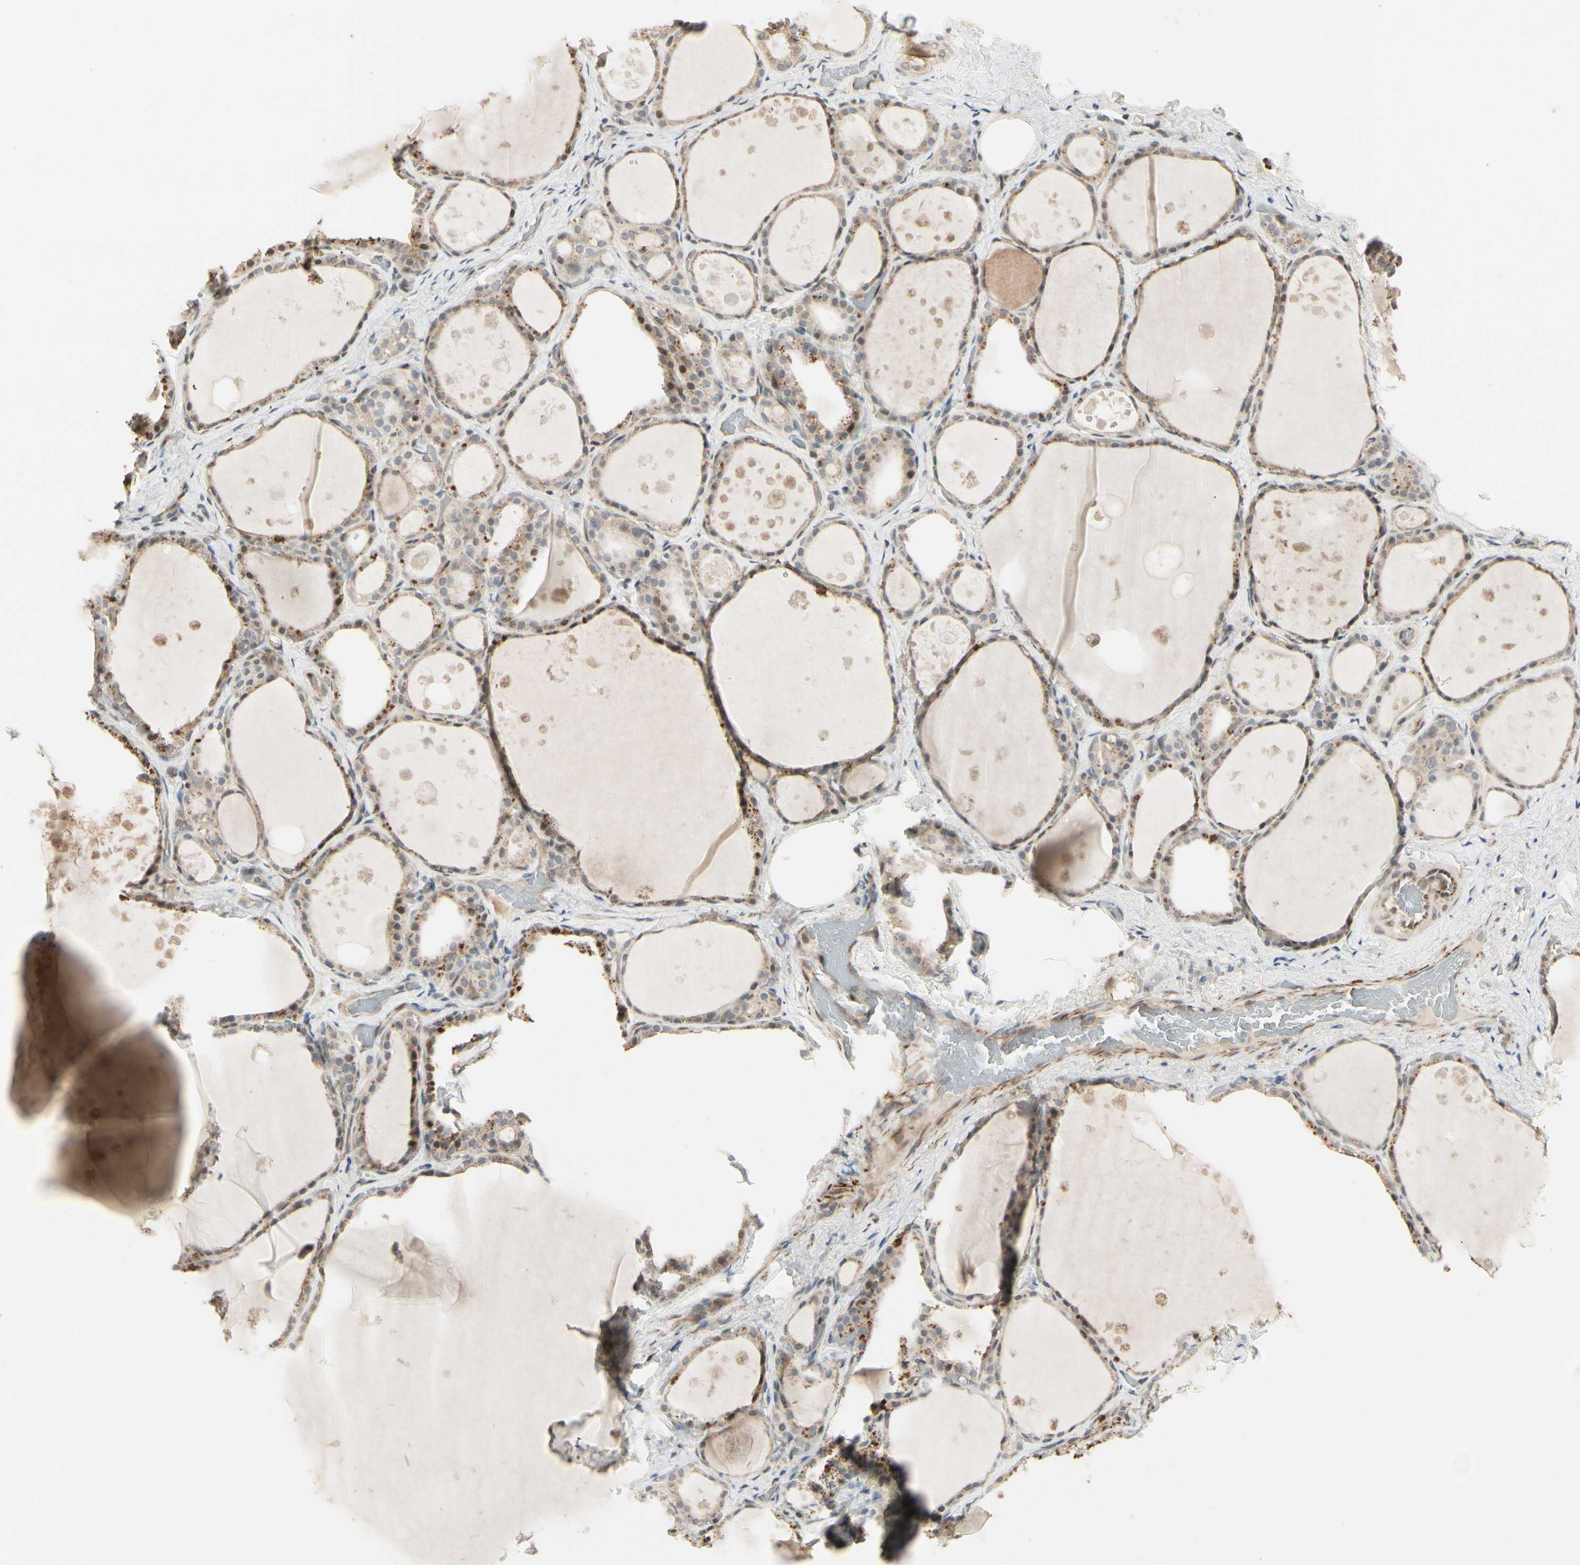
{"staining": {"intensity": "moderate", "quantity": ">75%", "location": "cytoplasmic/membranous,nuclear"}, "tissue": "thyroid gland", "cell_type": "Glandular cells", "image_type": "normal", "snomed": [{"axis": "morphology", "description": "Normal tissue, NOS"}, {"axis": "topography", "description": "Thyroid gland"}], "caption": "DAB immunohistochemical staining of unremarkable human thyroid gland demonstrates moderate cytoplasmic/membranous,nuclear protein staining in approximately >75% of glandular cells.", "gene": "SVBP", "patient": {"sex": "male", "age": 61}}